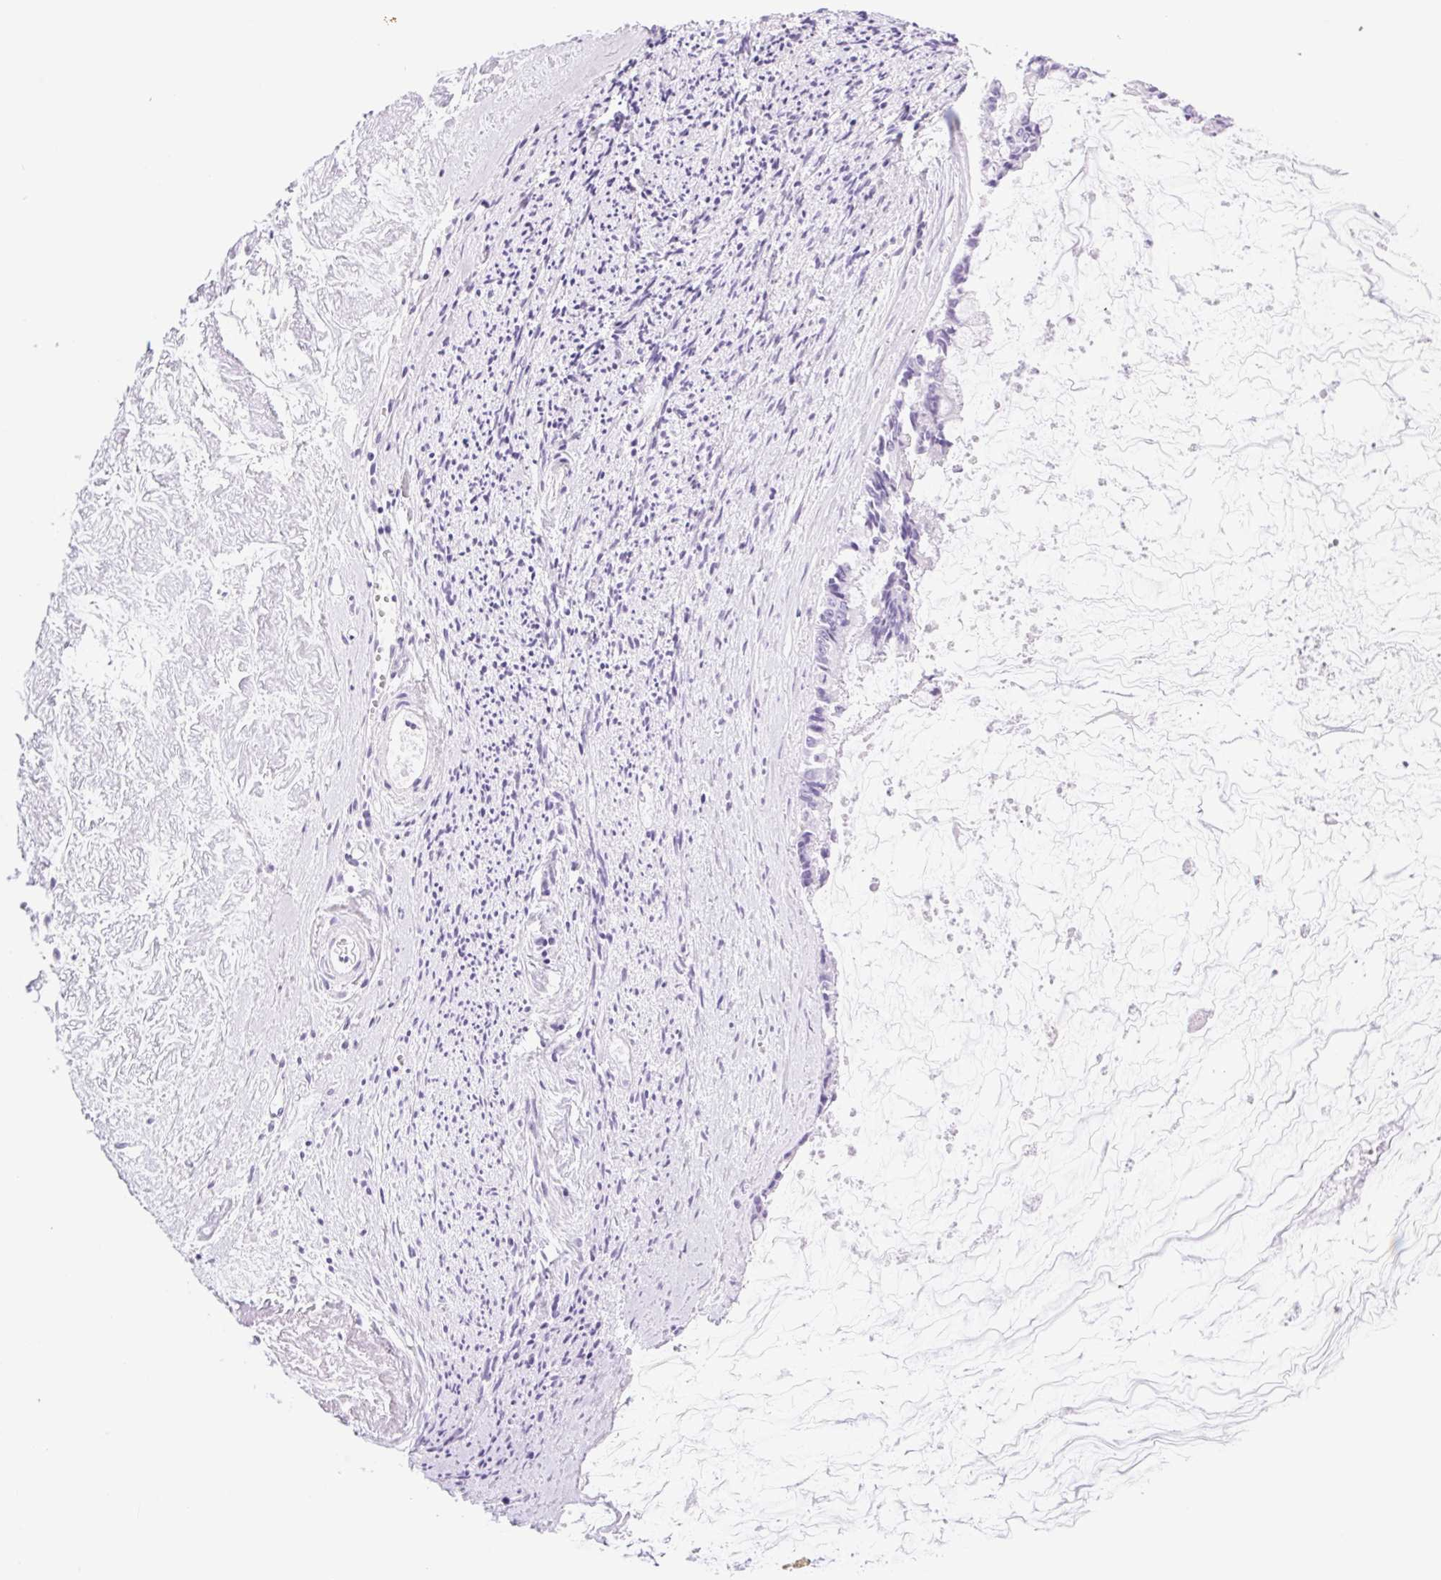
{"staining": {"intensity": "negative", "quantity": "none", "location": "none"}, "tissue": "ovarian cancer", "cell_type": "Tumor cells", "image_type": "cancer", "snomed": [{"axis": "morphology", "description": "Cystadenocarcinoma, mucinous, NOS"}, {"axis": "topography", "description": "Ovary"}], "caption": "Tumor cells show no significant positivity in mucinous cystadenocarcinoma (ovarian).", "gene": "SPACA5B", "patient": {"sex": "female", "age": 90}}